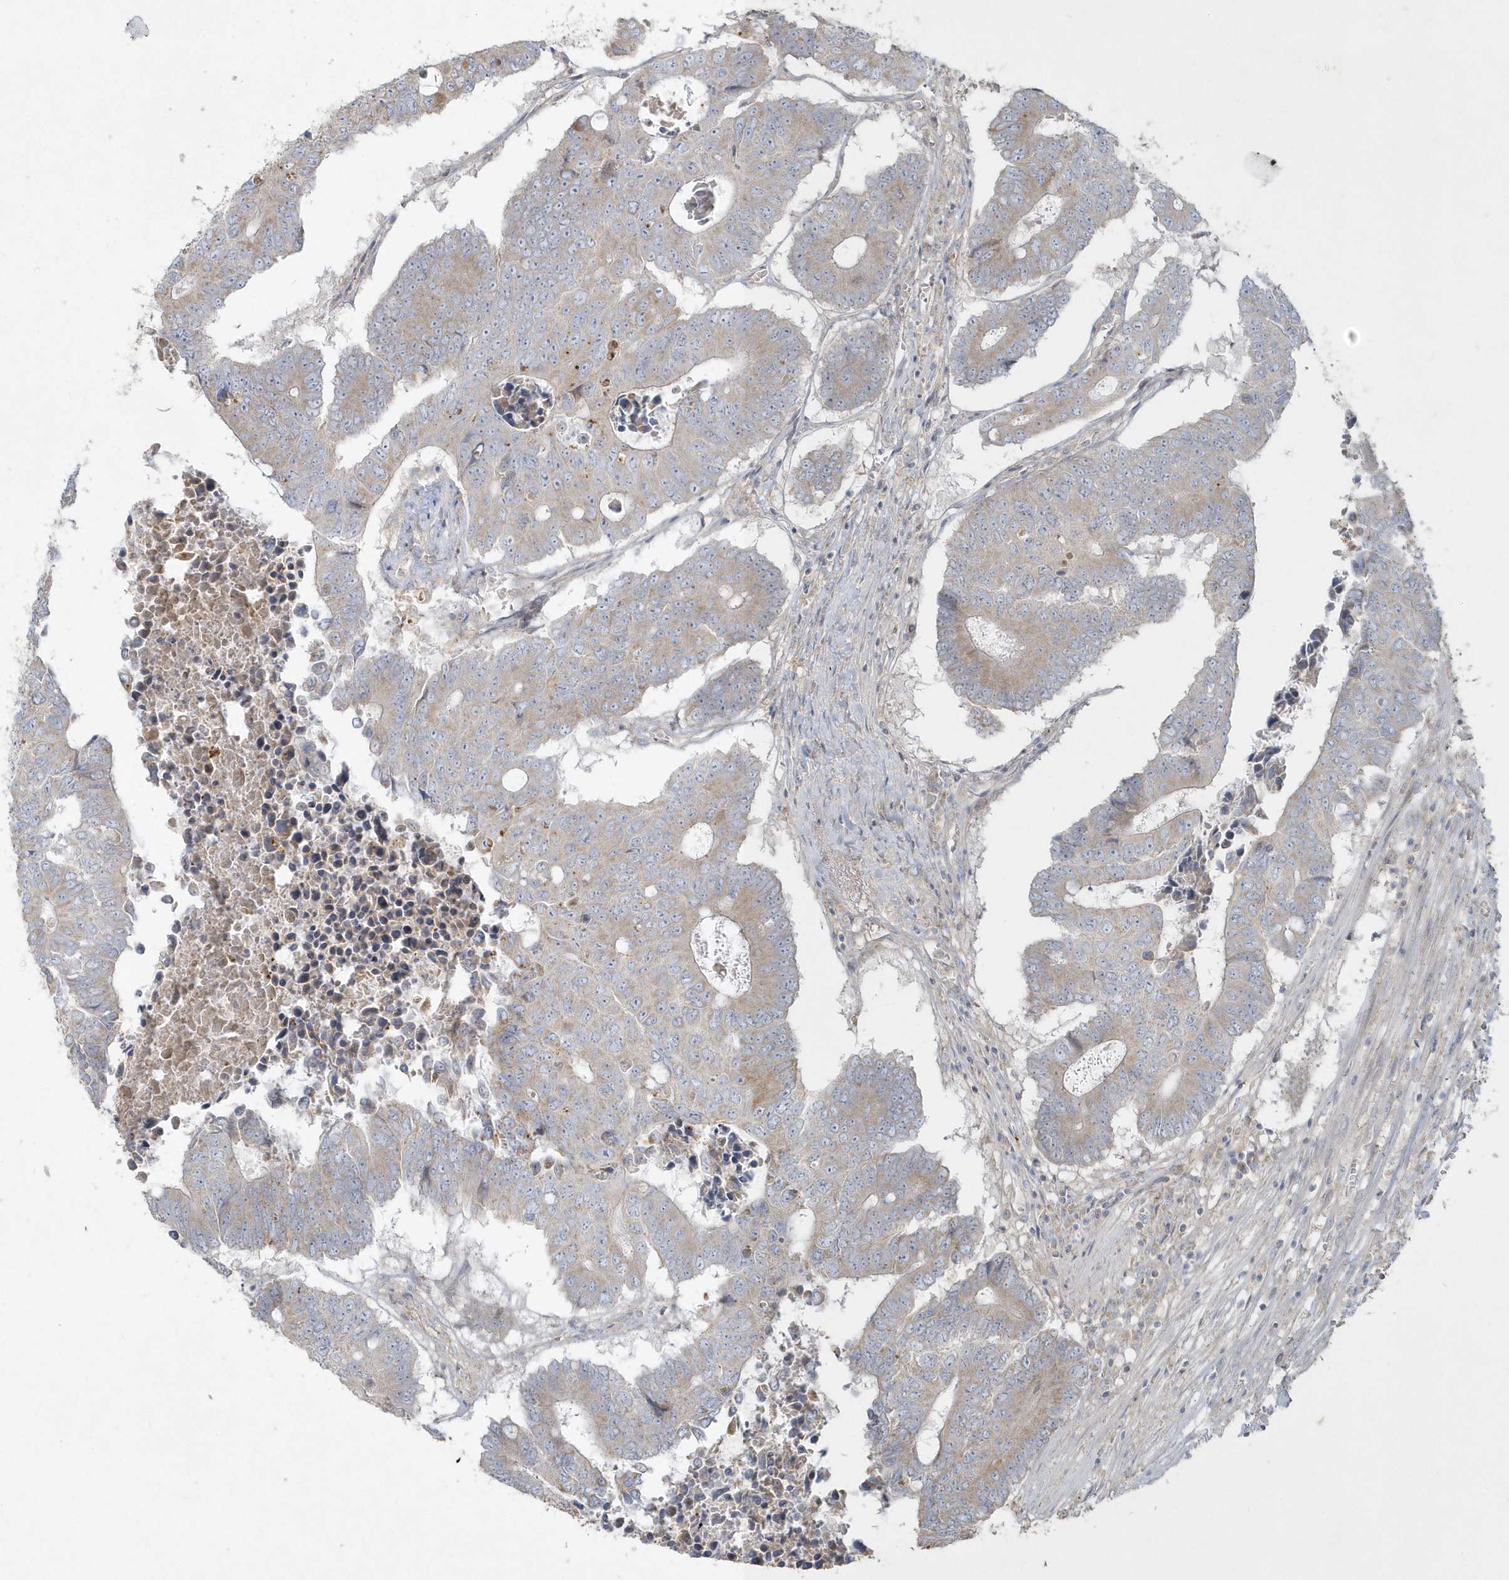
{"staining": {"intensity": "moderate", "quantity": "<25%", "location": "cytoplasmic/membranous"}, "tissue": "colorectal cancer", "cell_type": "Tumor cells", "image_type": "cancer", "snomed": [{"axis": "morphology", "description": "Adenocarcinoma, NOS"}, {"axis": "topography", "description": "Colon"}], "caption": "Immunohistochemistry (IHC) of human colorectal adenocarcinoma demonstrates low levels of moderate cytoplasmic/membranous expression in about <25% of tumor cells.", "gene": "BLTP3A", "patient": {"sex": "male", "age": 87}}